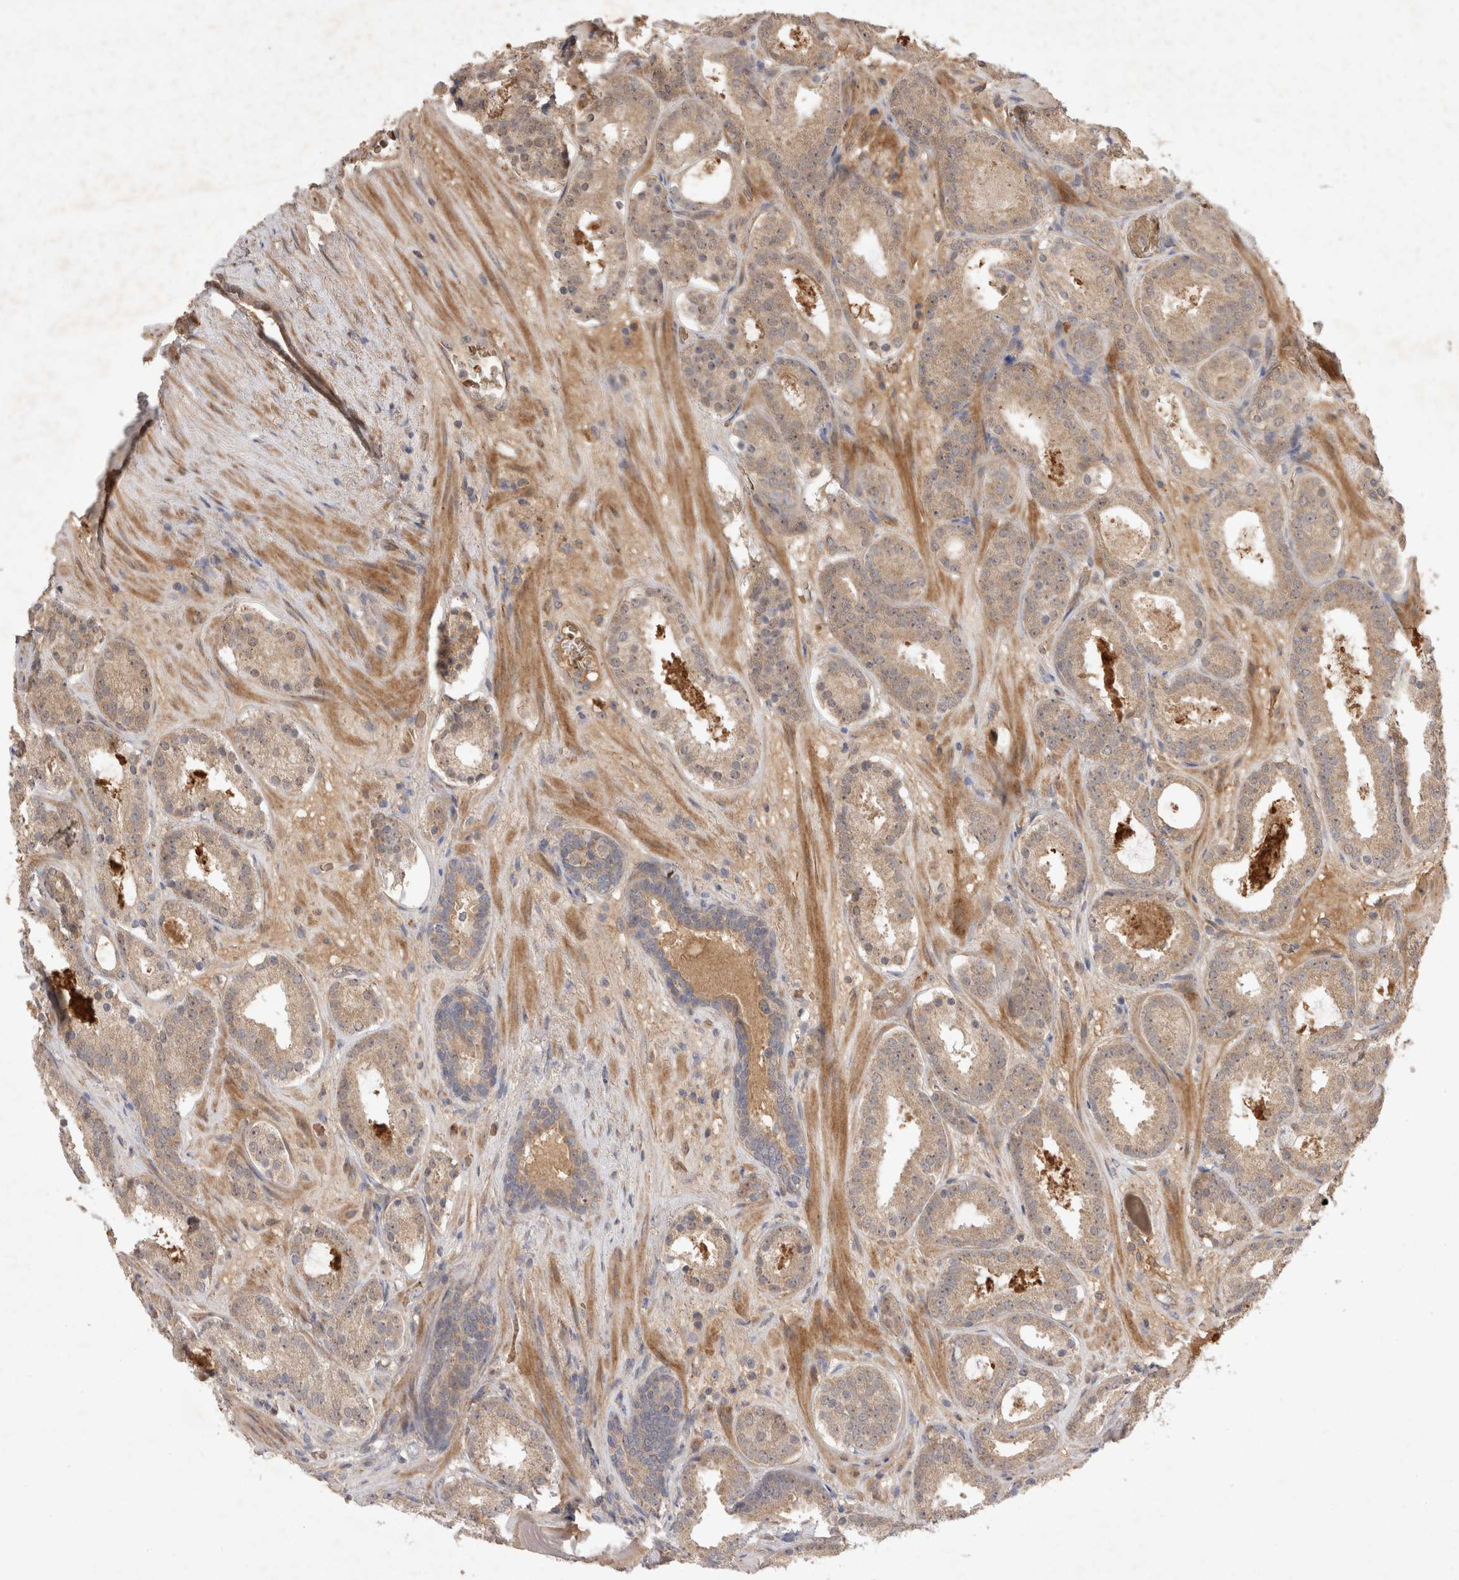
{"staining": {"intensity": "moderate", "quantity": ">75%", "location": "cytoplasmic/membranous"}, "tissue": "prostate cancer", "cell_type": "Tumor cells", "image_type": "cancer", "snomed": [{"axis": "morphology", "description": "Adenocarcinoma, Low grade"}, {"axis": "topography", "description": "Prostate"}], "caption": "Protein analysis of prostate adenocarcinoma (low-grade) tissue demonstrates moderate cytoplasmic/membranous expression in approximately >75% of tumor cells. Using DAB (brown) and hematoxylin (blue) stains, captured at high magnification using brightfield microscopy.", "gene": "FAM221A", "patient": {"sex": "male", "age": 69}}